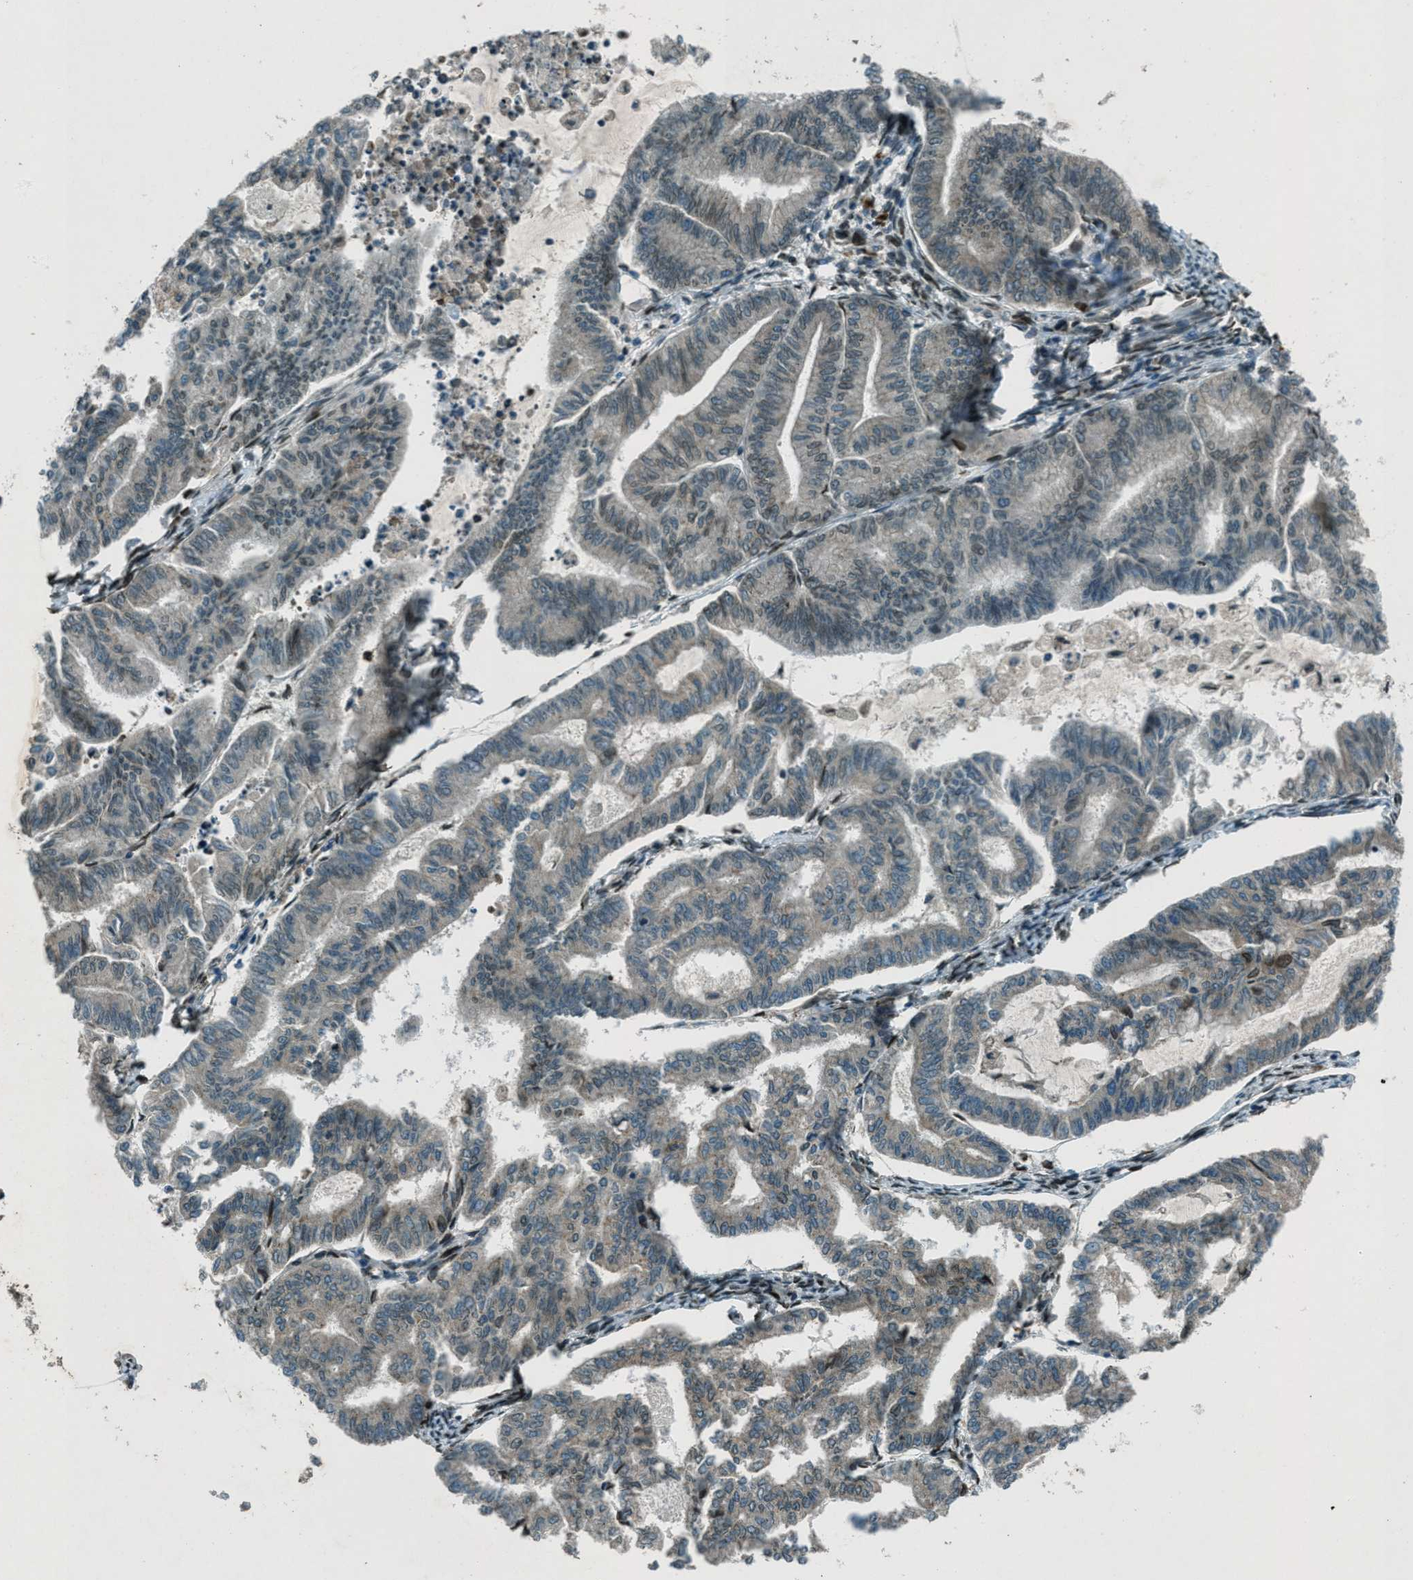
{"staining": {"intensity": "weak", "quantity": "25%-75%", "location": "cytoplasmic/membranous"}, "tissue": "endometrial cancer", "cell_type": "Tumor cells", "image_type": "cancer", "snomed": [{"axis": "morphology", "description": "Adenocarcinoma, NOS"}, {"axis": "topography", "description": "Endometrium"}], "caption": "This micrograph displays immunohistochemistry staining of human endometrial cancer, with low weak cytoplasmic/membranous positivity in approximately 25%-75% of tumor cells.", "gene": "LEMD2", "patient": {"sex": "female", "age": 79}}